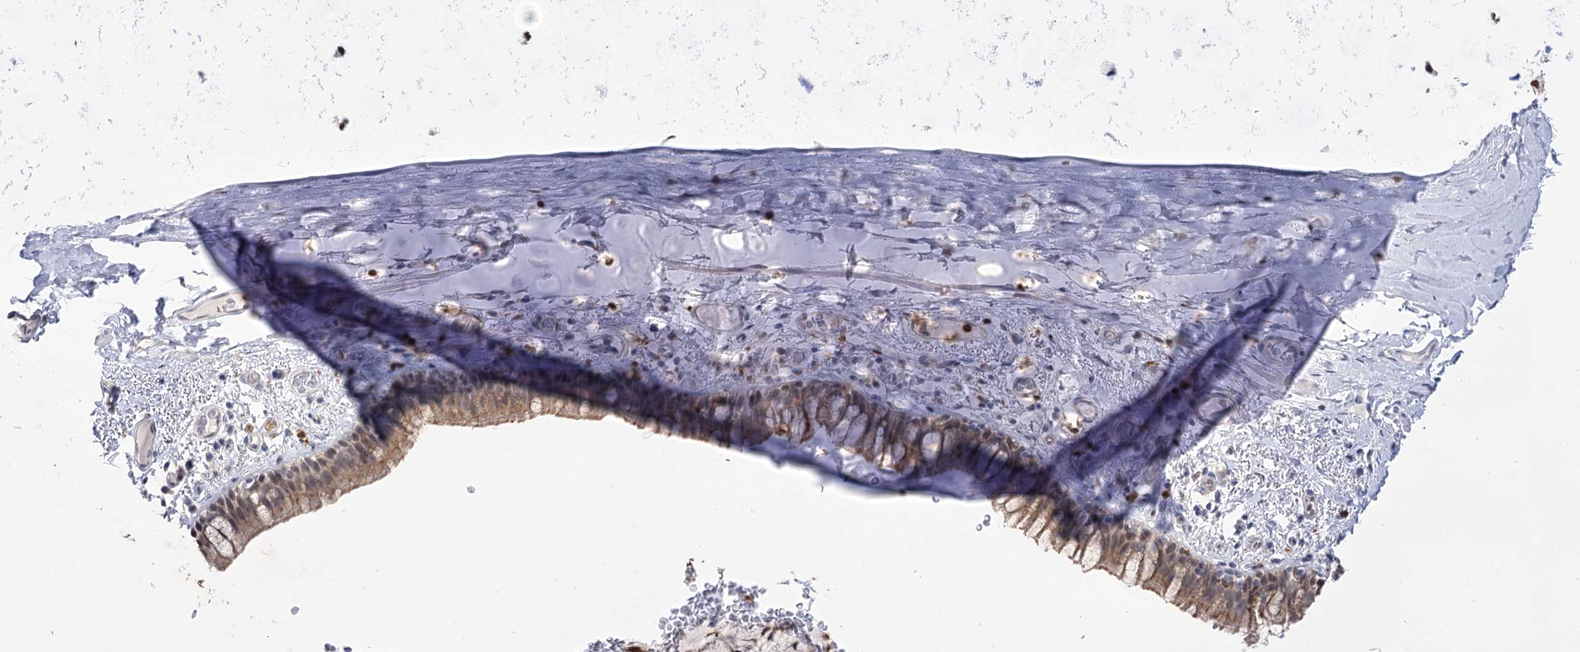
{"staining": {"intensity": "weak", "quantity": ">75%", "location": "cytoplasmic/membranous,nuclear"}, "tissue": "bronchus", "cell_type": "Respiratory epithelial cells", "image_type": "normal", "snomed": [{"axis": "morphology", "description": "Normal tissue, NOS"}, {"axis": "topography", "description": "Cartilage tissue"}, {"axis": "topography", "description": "Bronchus"}], "caption": "Protein analysis of benign bronchus exhibits weak cytoplasmic/membranous,nuclear expression in approximately >75% of respiratory epithelial cells.", "gene": "SIAE", "patient": {"sex": "female", "age": 36}}